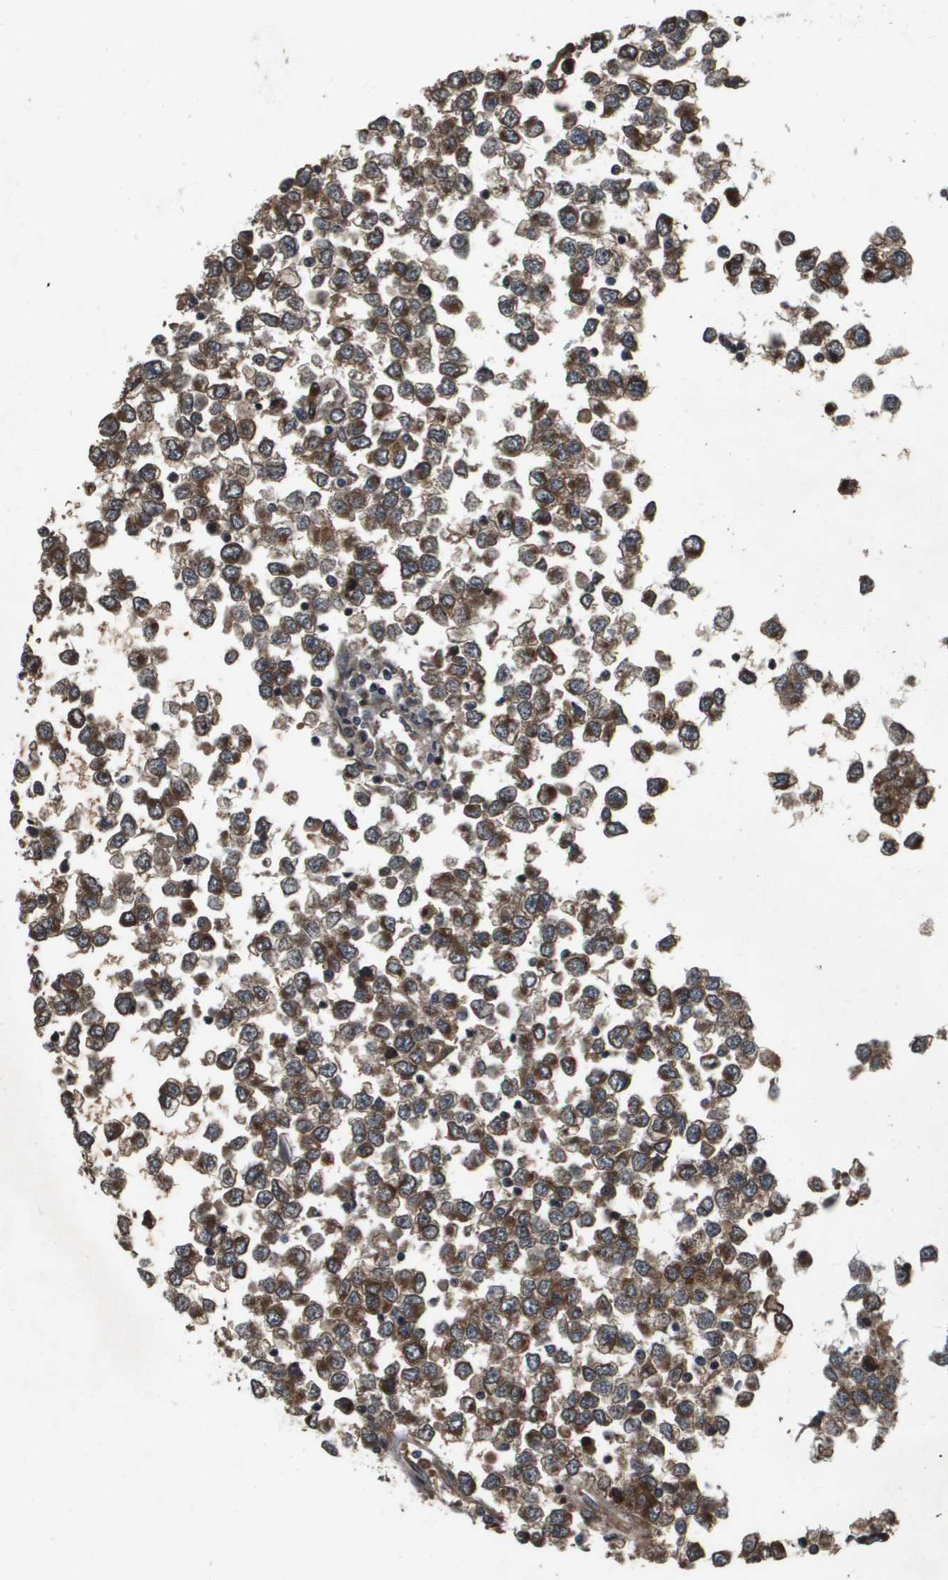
{"staining": {"intensity": "moderate", "quantity": ">75%", "location": "cytoplasmic/membranous"}, "tissue": "testis cancer", "cell_type": "Tumor cells", "image_type": "cancer", "snomed": [{"axis": "morphology", "description": "Seminoma, NOS"}, {"axis": "topography", "description": "Testis"}], "caption": "Testis cancer (seminoma) stained for a protein reveals moderate cytoplasmic/membranous positivity in tumor cells.", "gene": "SPTLC1", "patient": {"sex": "male", "age": 65}}